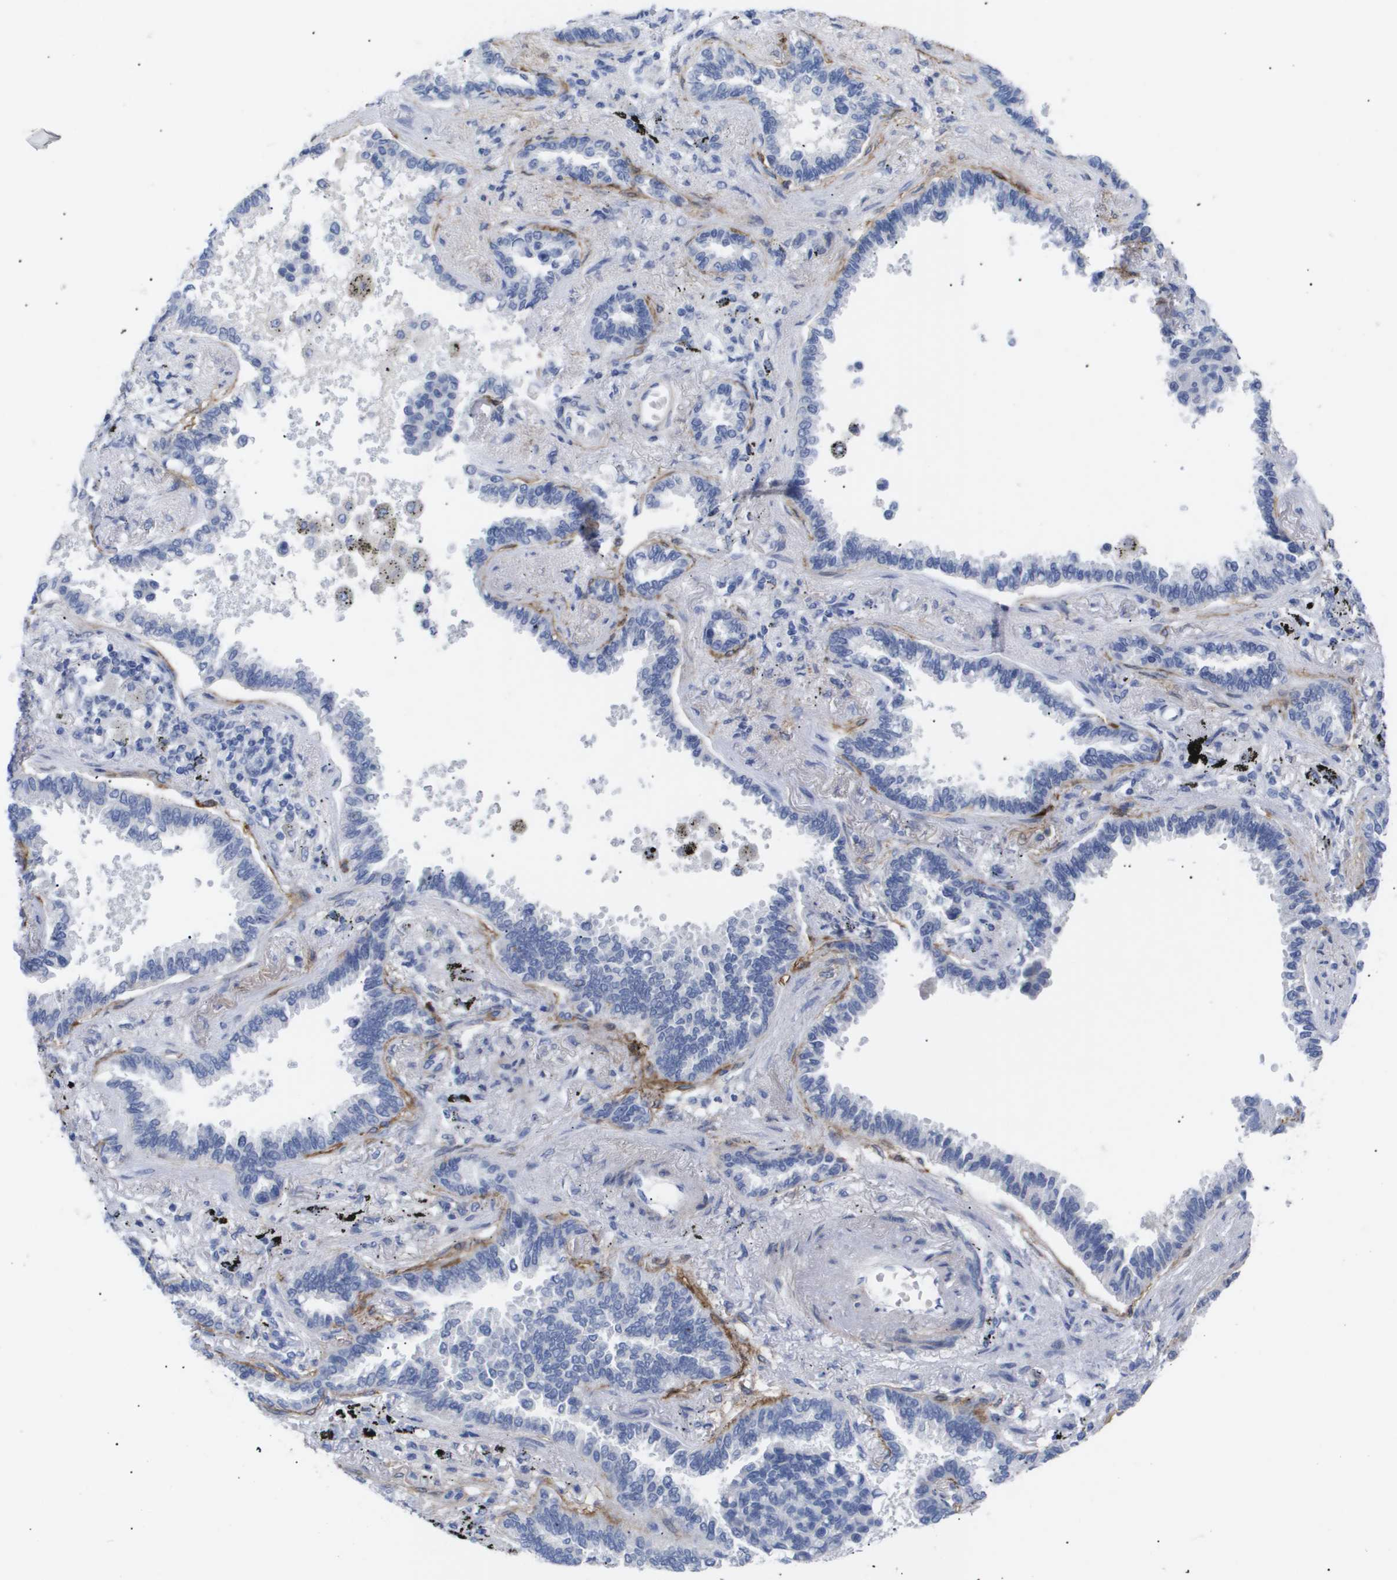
{"staining": {"intensity": "negative", "quantity": "none", "location": "none"}, "tissue": "lung cancer", "cell_type": "Tumor cells", "image_type": "cancer", "snomed": [{"axis": "morphology", "description": "Normal tissue, NOS"}, {"axis": "morphology", "description": "Adenocarcinoma, NOS"}, {"axis": "topography", "description": "Lung"}], "caption": "Immunohistochemical staining of adenocarcinoma (lung) displays no significant positivity in tumor cells.", "gene": "CAV3", "patient": {"sex": "male", "age": 59}}